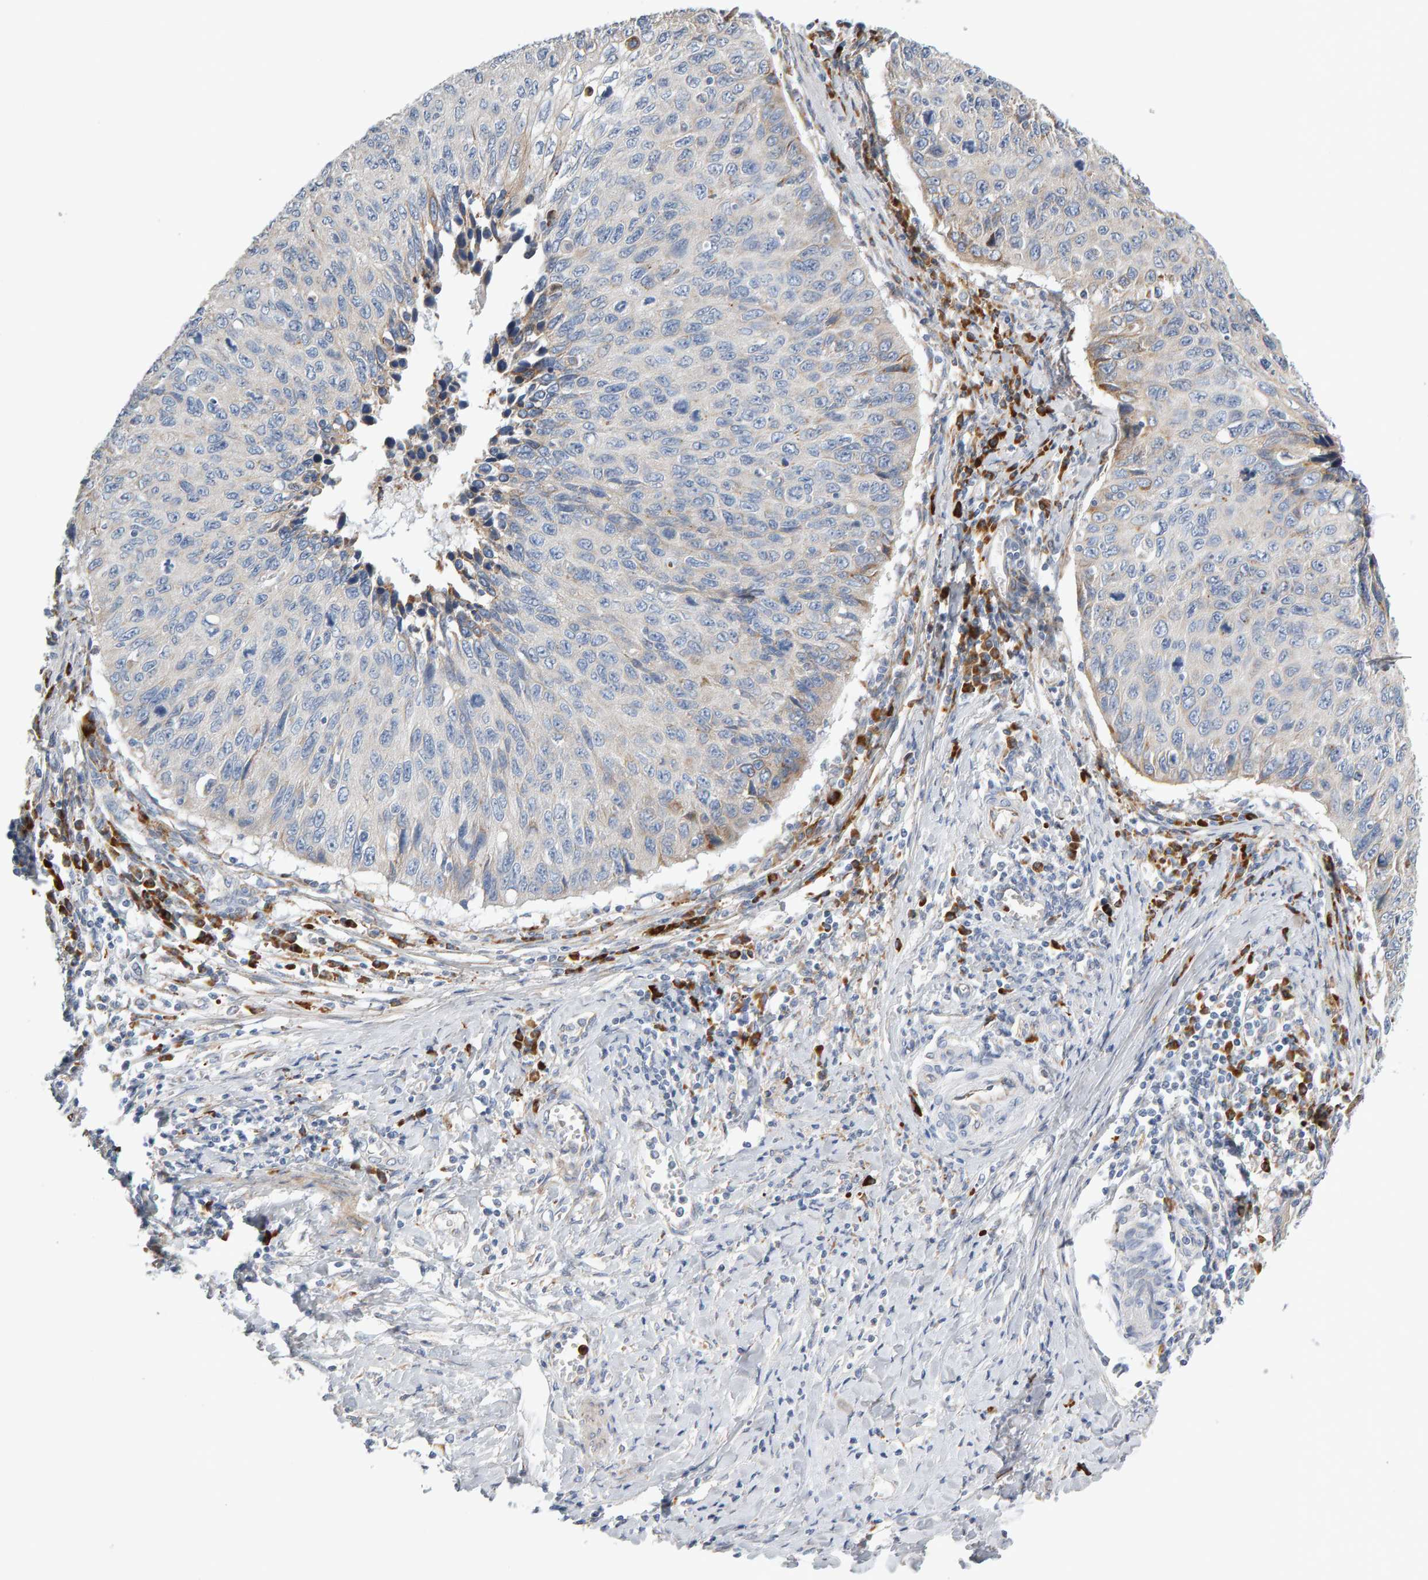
{"staining": {"intensity": "weak", "quantity": "<25%", "location": "cytoplasmic/membranous"}, "tissue": "cervical cancer", "cell_type": "Tumor cells", "image_type": "cancer", "snomed": [{"axis": "morphology", "description": "Squamous cell carcinoma, NOS"}, {"axis": "topography", "description": "Cervix"}], "caption": "Human squamous cell carcinoma (cervical) stained for a protein using immunohistochemistry (IHC) exhibits no expression in tumor cells.", "gene": "ENGASE", "patient": {"sex": "female", "age": 53}}